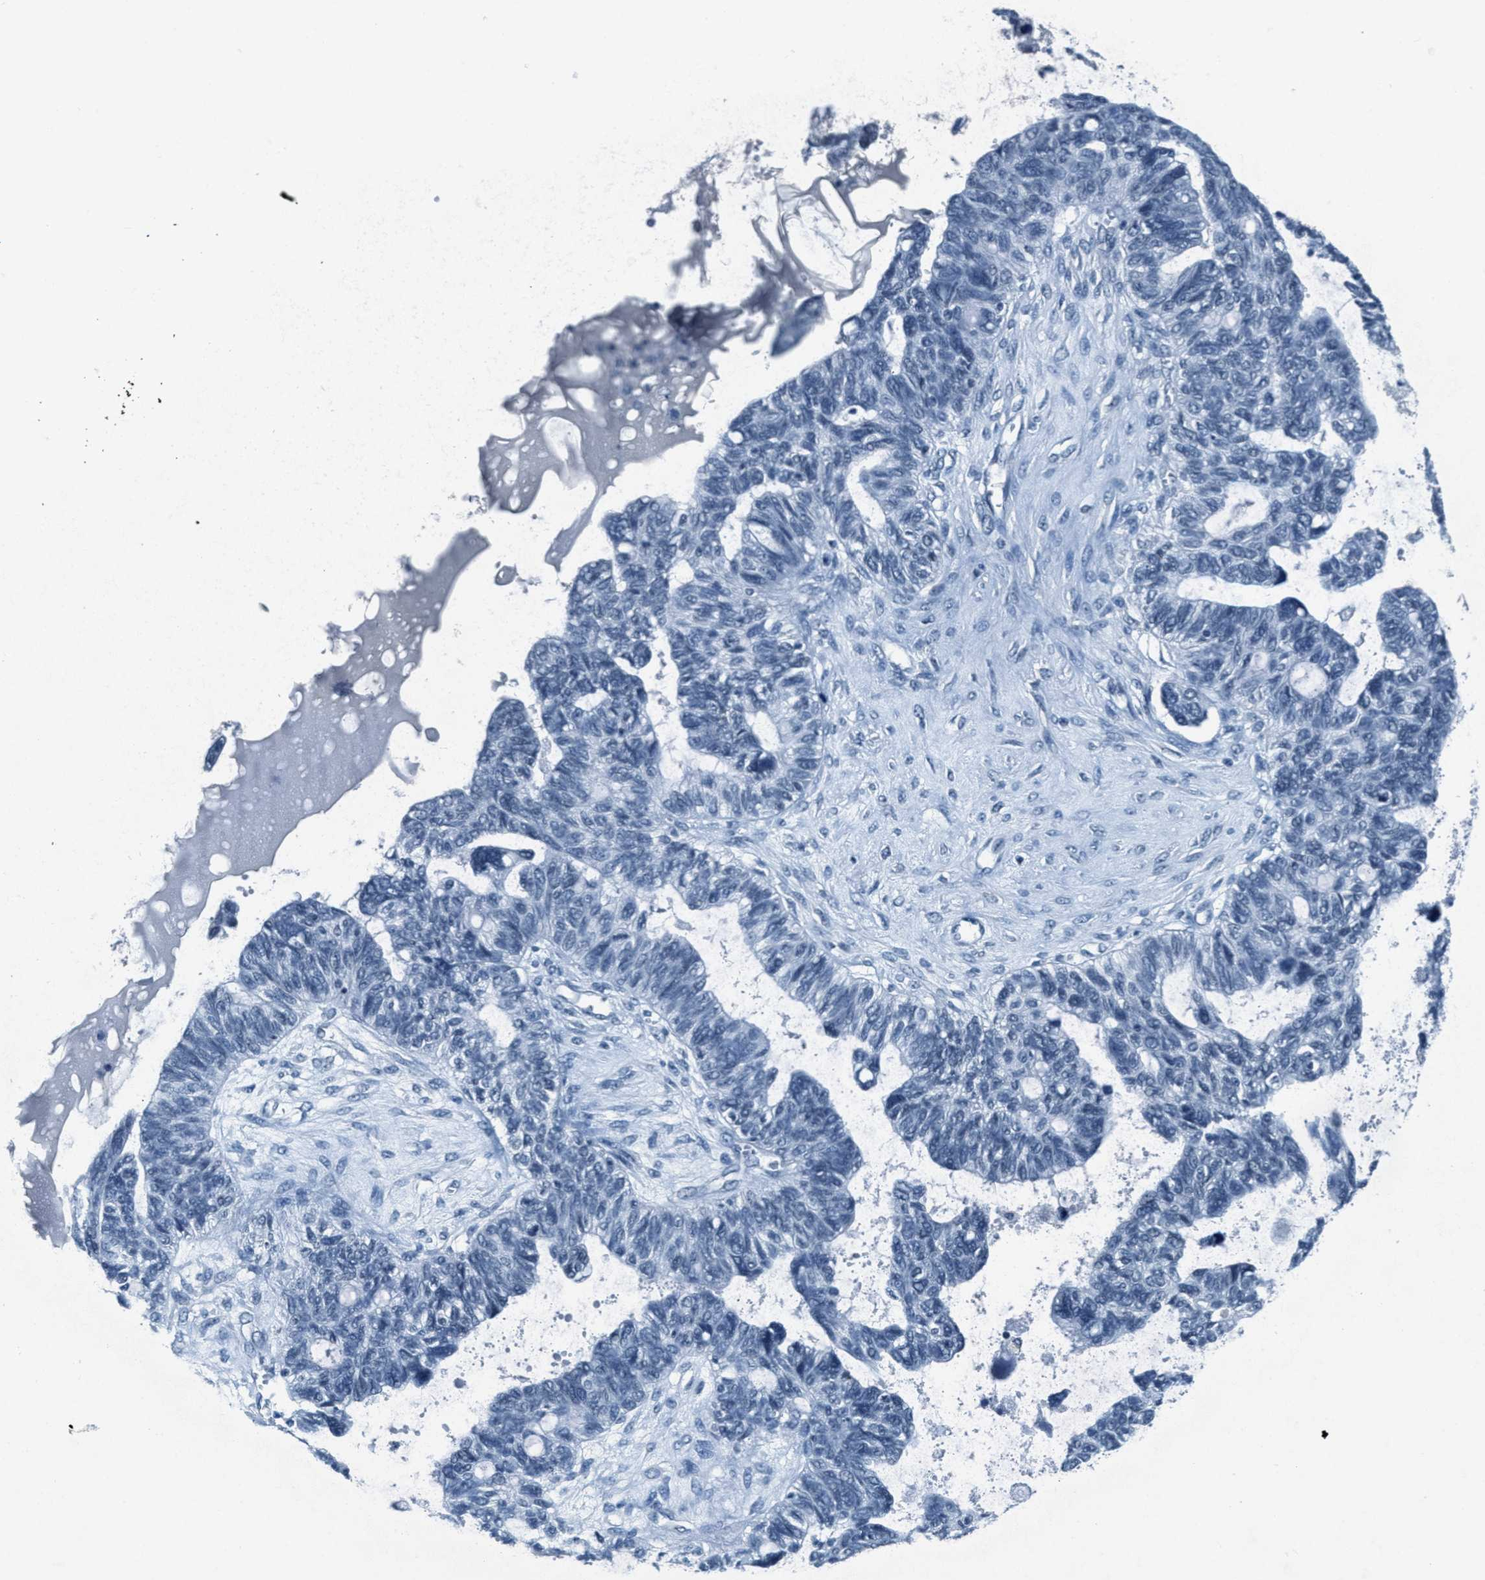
{"staining": {"intensity": "negative", "quantity": "none", "location": "none"}, "tissue": "ovarian cancer", "cell_type": "Tumor cells", "image_type": "cancer", "snomed": [{"axis": "morphology", "description": "Cystadenocarcinoma, serous, NOS"}, {"axis": "topography", "description": "Ovary"}], "caption": "Tumor cells show no significant staining in serous cystadenocarcinoma (ovarian).", "gene": "CA4", "patient": {"sex": "female", "age": 79}}